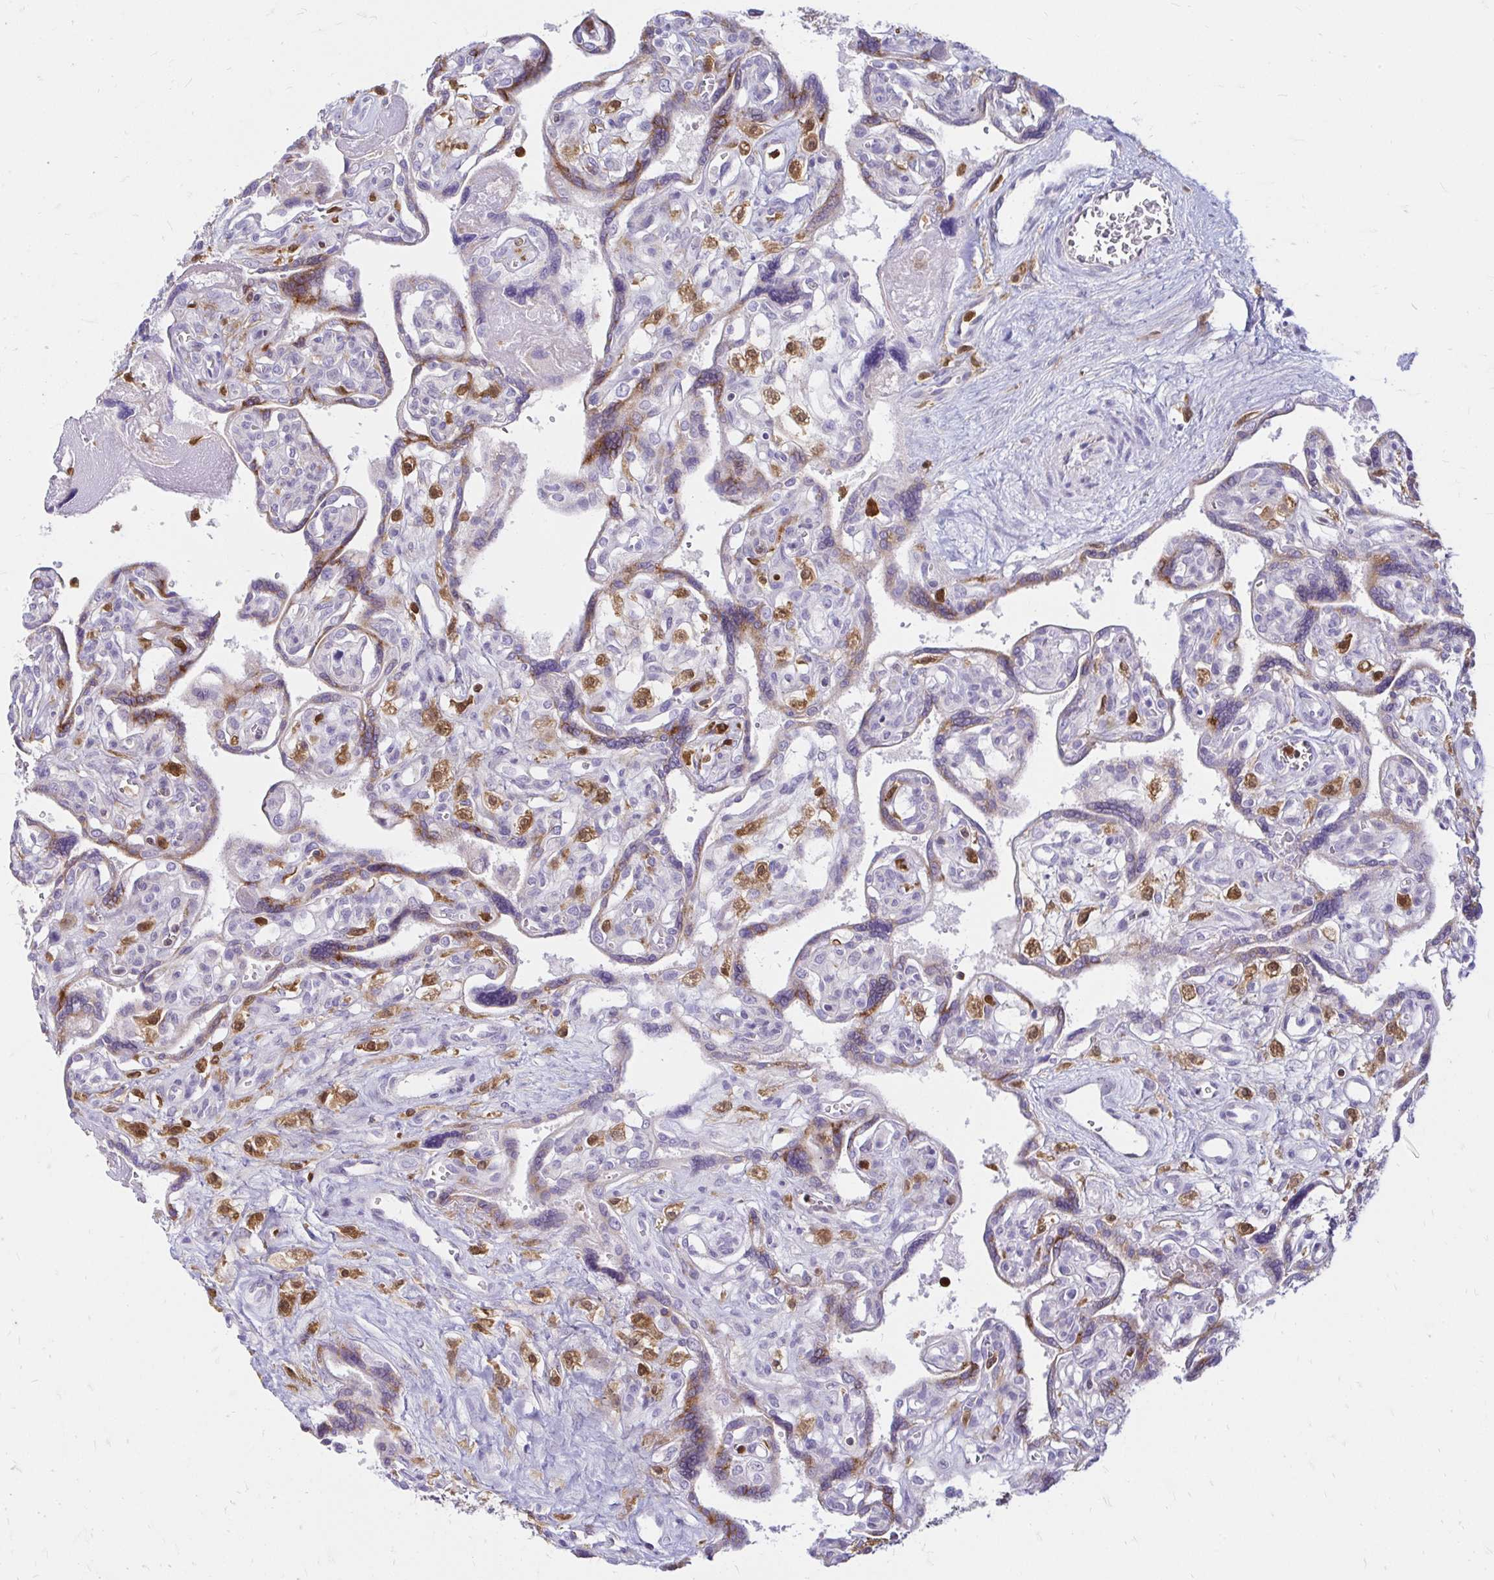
{"staining": {"intensity": "moderate", "quantity": "<25%", "location": "cytoplasmic/membranous"}, "tissue": "placenta", "cell_type": "Trophoblastic cells", "image_type": "normal", "snomed": [{"axis": "morphology", "description": "Normal tissue, NOS"}, {"axis": "topography", "description": "Placenta"}], "caption": "High-power microscopy captured an immunohistochemistry (IHC) histopathology image of benign placenta, revealing moderate cytoplasmic/membranous expression in about <25% of trophoblastic cells.", "gene": "PYCARD", "patient": {"sex": "female", "age": 39}}